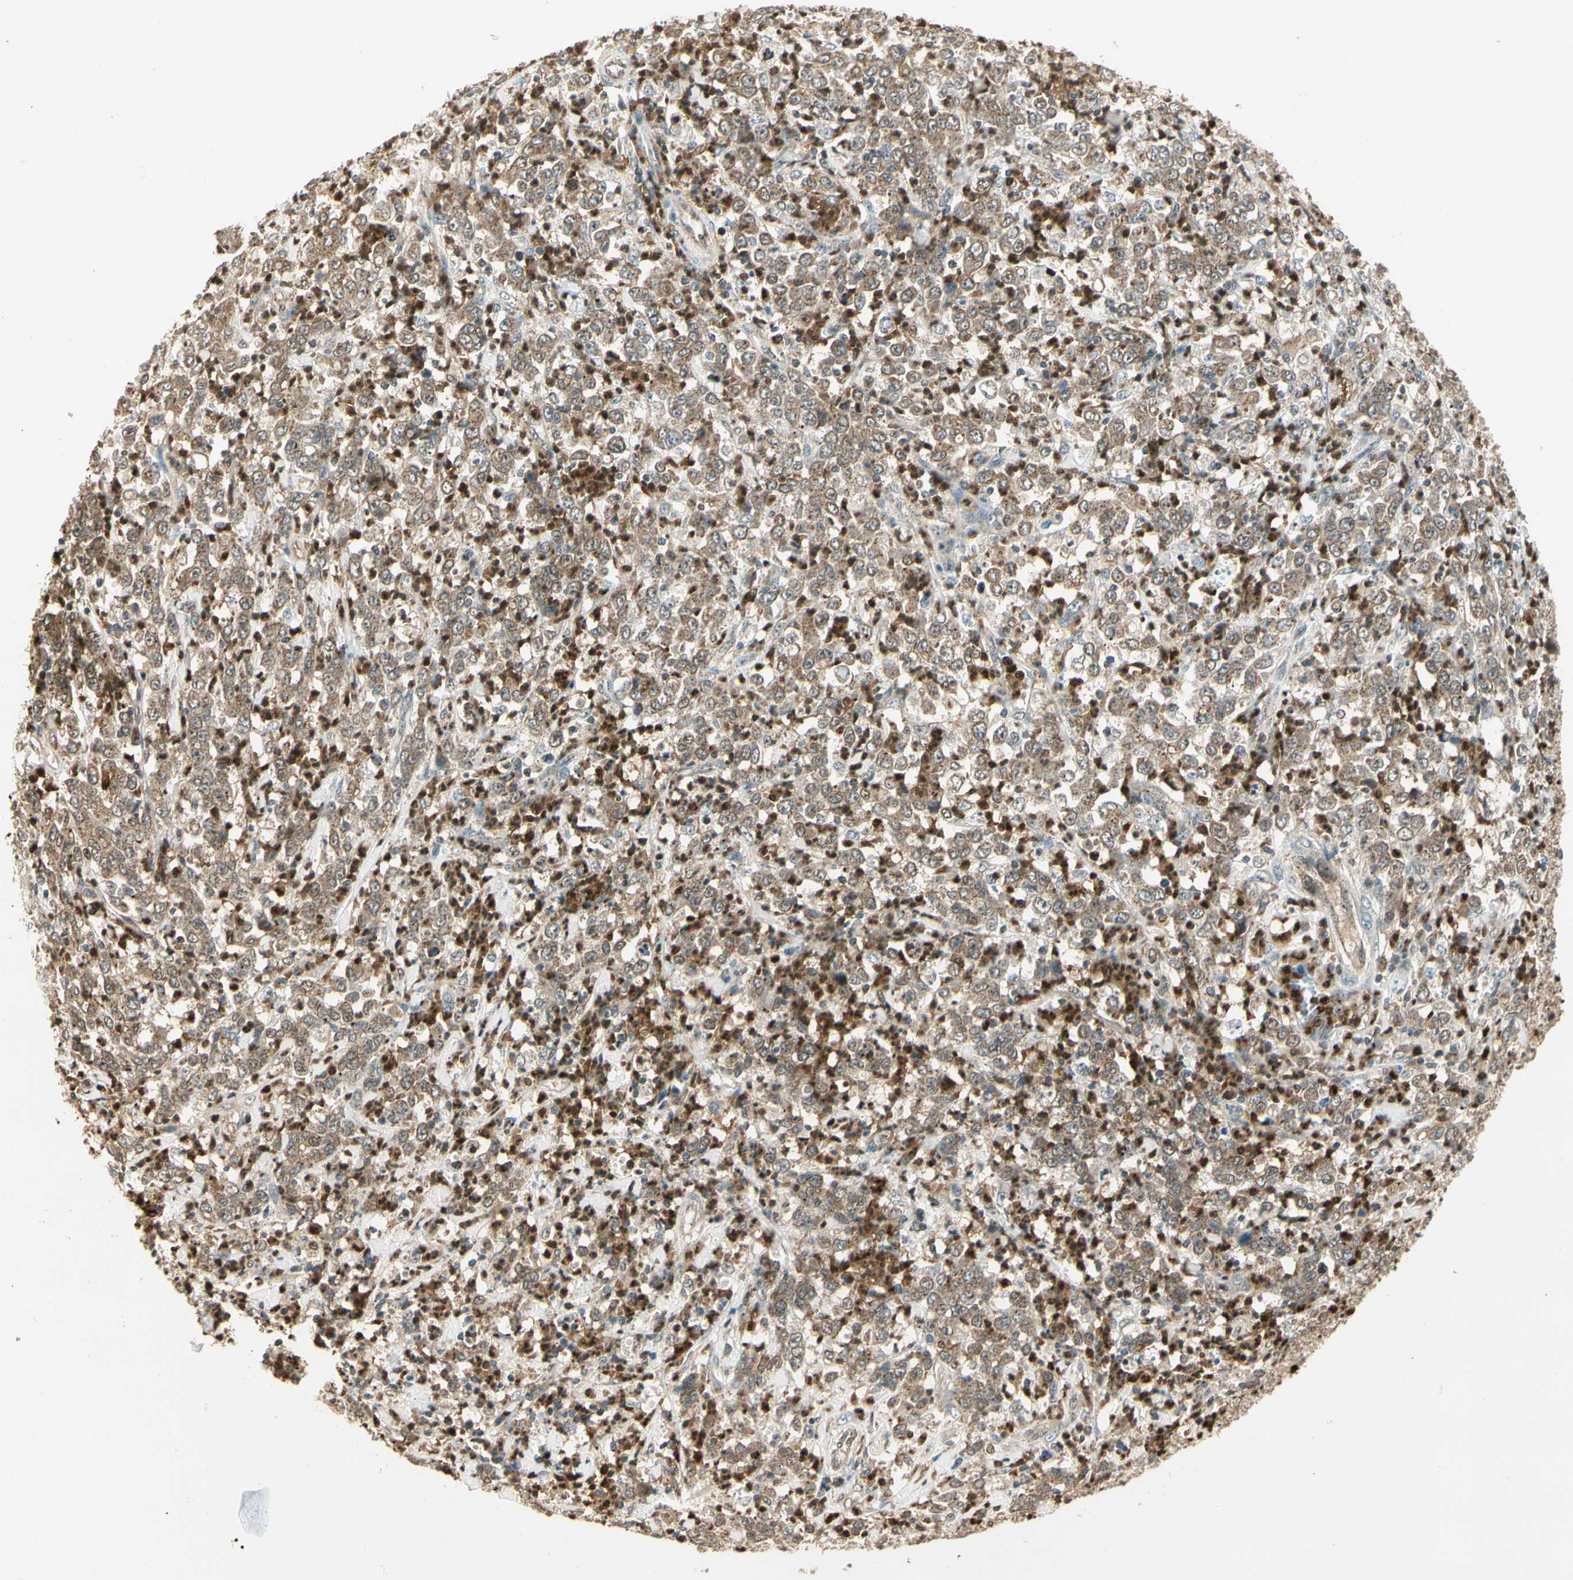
{"staining": {"intensity": "weak", "quantity": ">75%", "location": "cytoplasmic/membranous"}, "tissue": "stomach cancer", "cell_type": "Tumor cells", "image_type": "cancer", "snomed": [{"axis": "morphology", "description": "Adenocarcinoma, NOS"}, {"axis": "topography", "description": "Stomach, lower"}], "caption": "Stomach cancer (adenocarcinoma) stained for a protein (brown) demonstrates weak cytoplasmic/membranous positive staining in approximately >75% of tumor cells.", "gene": "LTA4H", "patient": {"sex": "female", "age": 71}}